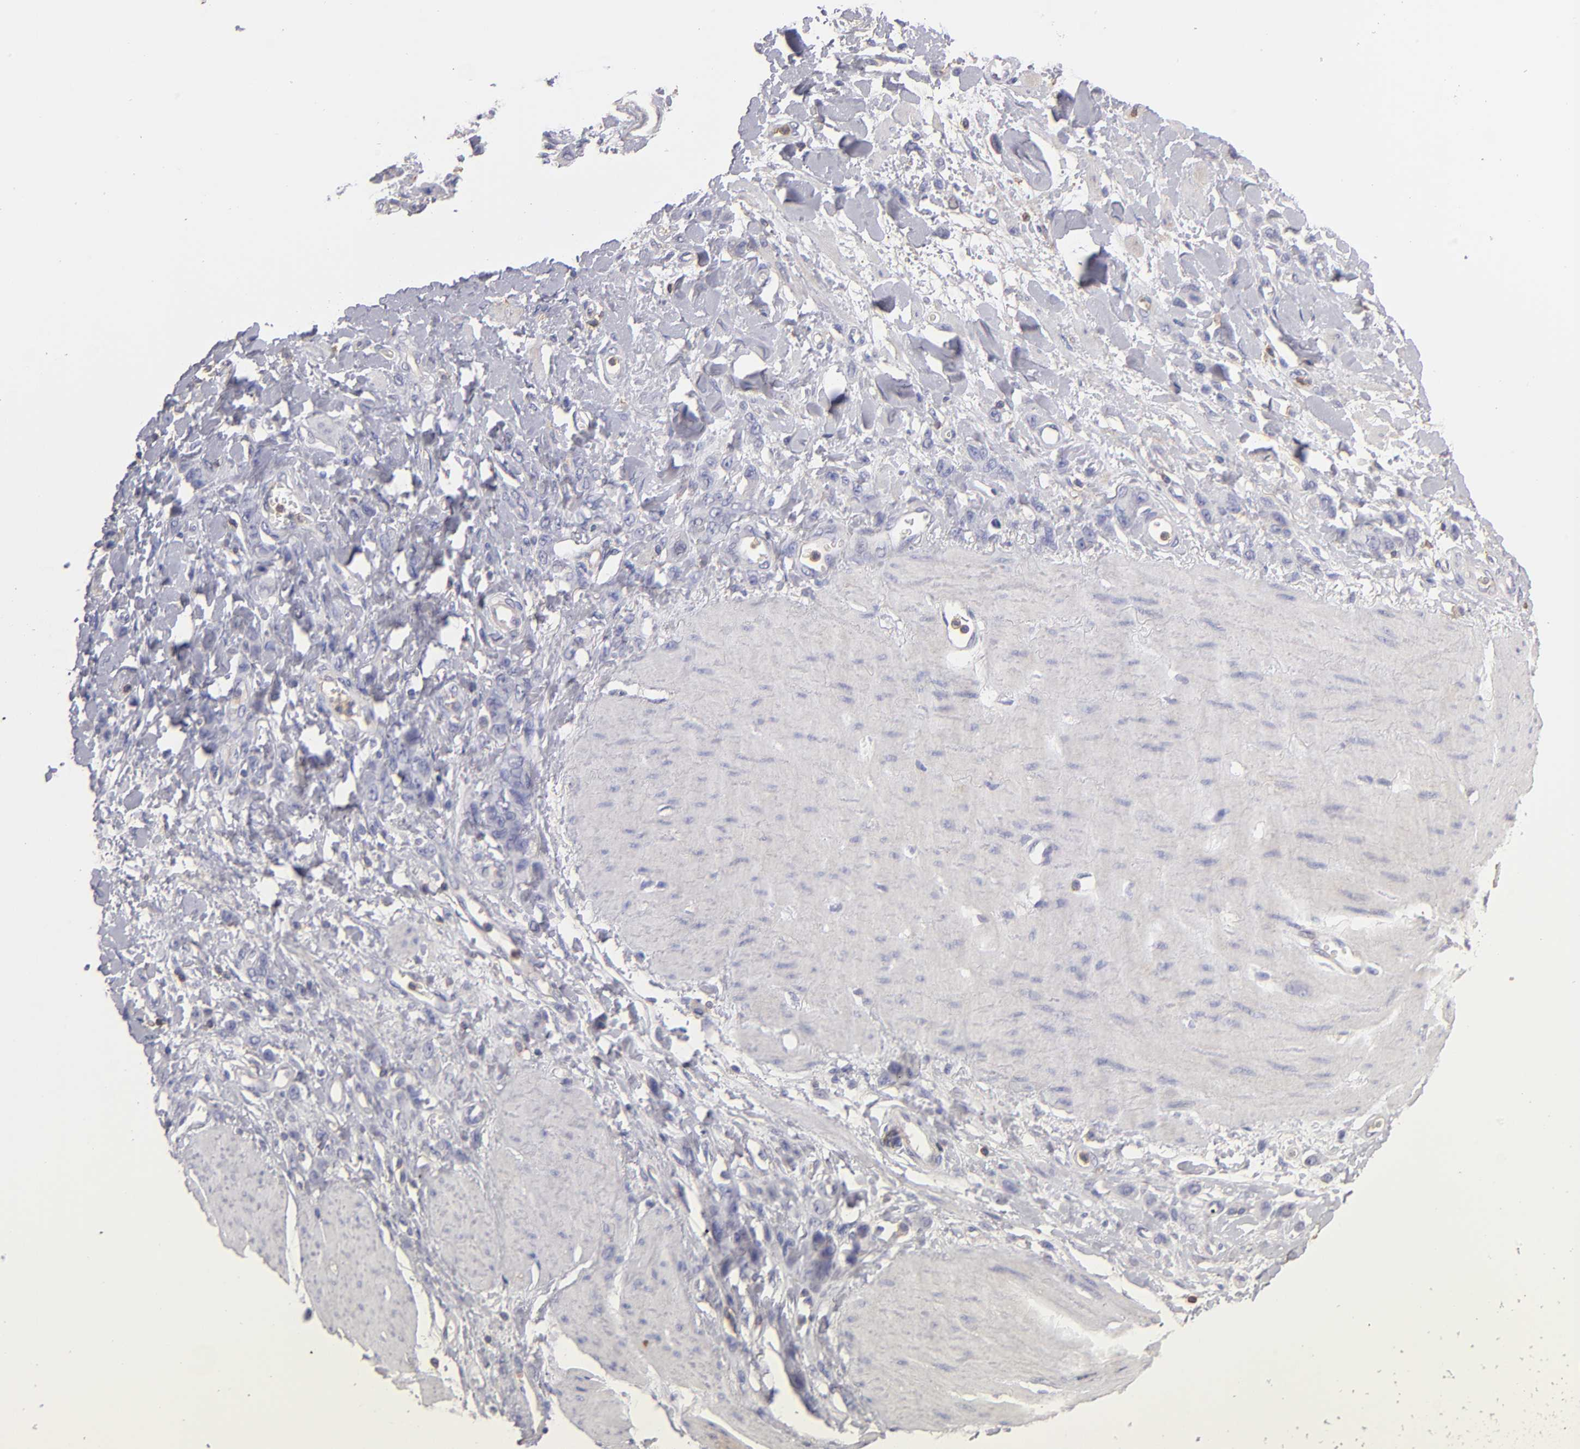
{"staining": {"intensity": "negative", "quantity": "none", "location": "none"}, "tissue": "stomach cancer", "cell_type": "Tumor cells", "image_type": "cancer", "snomed": [{"axis": "morphology", "description": "Normal tissue, NOS"}, {"axis": "morphology", "description": "Adenocarcinoma, NOS"}, {"axis": "topography", "description": "Stomach"}], "caption": "Image shows no protein expression in tumor cells of adenocarcinoma (stomach) tissue.", "gene": "ABCB1", "patient": {"sex": "male", "age": 82}}